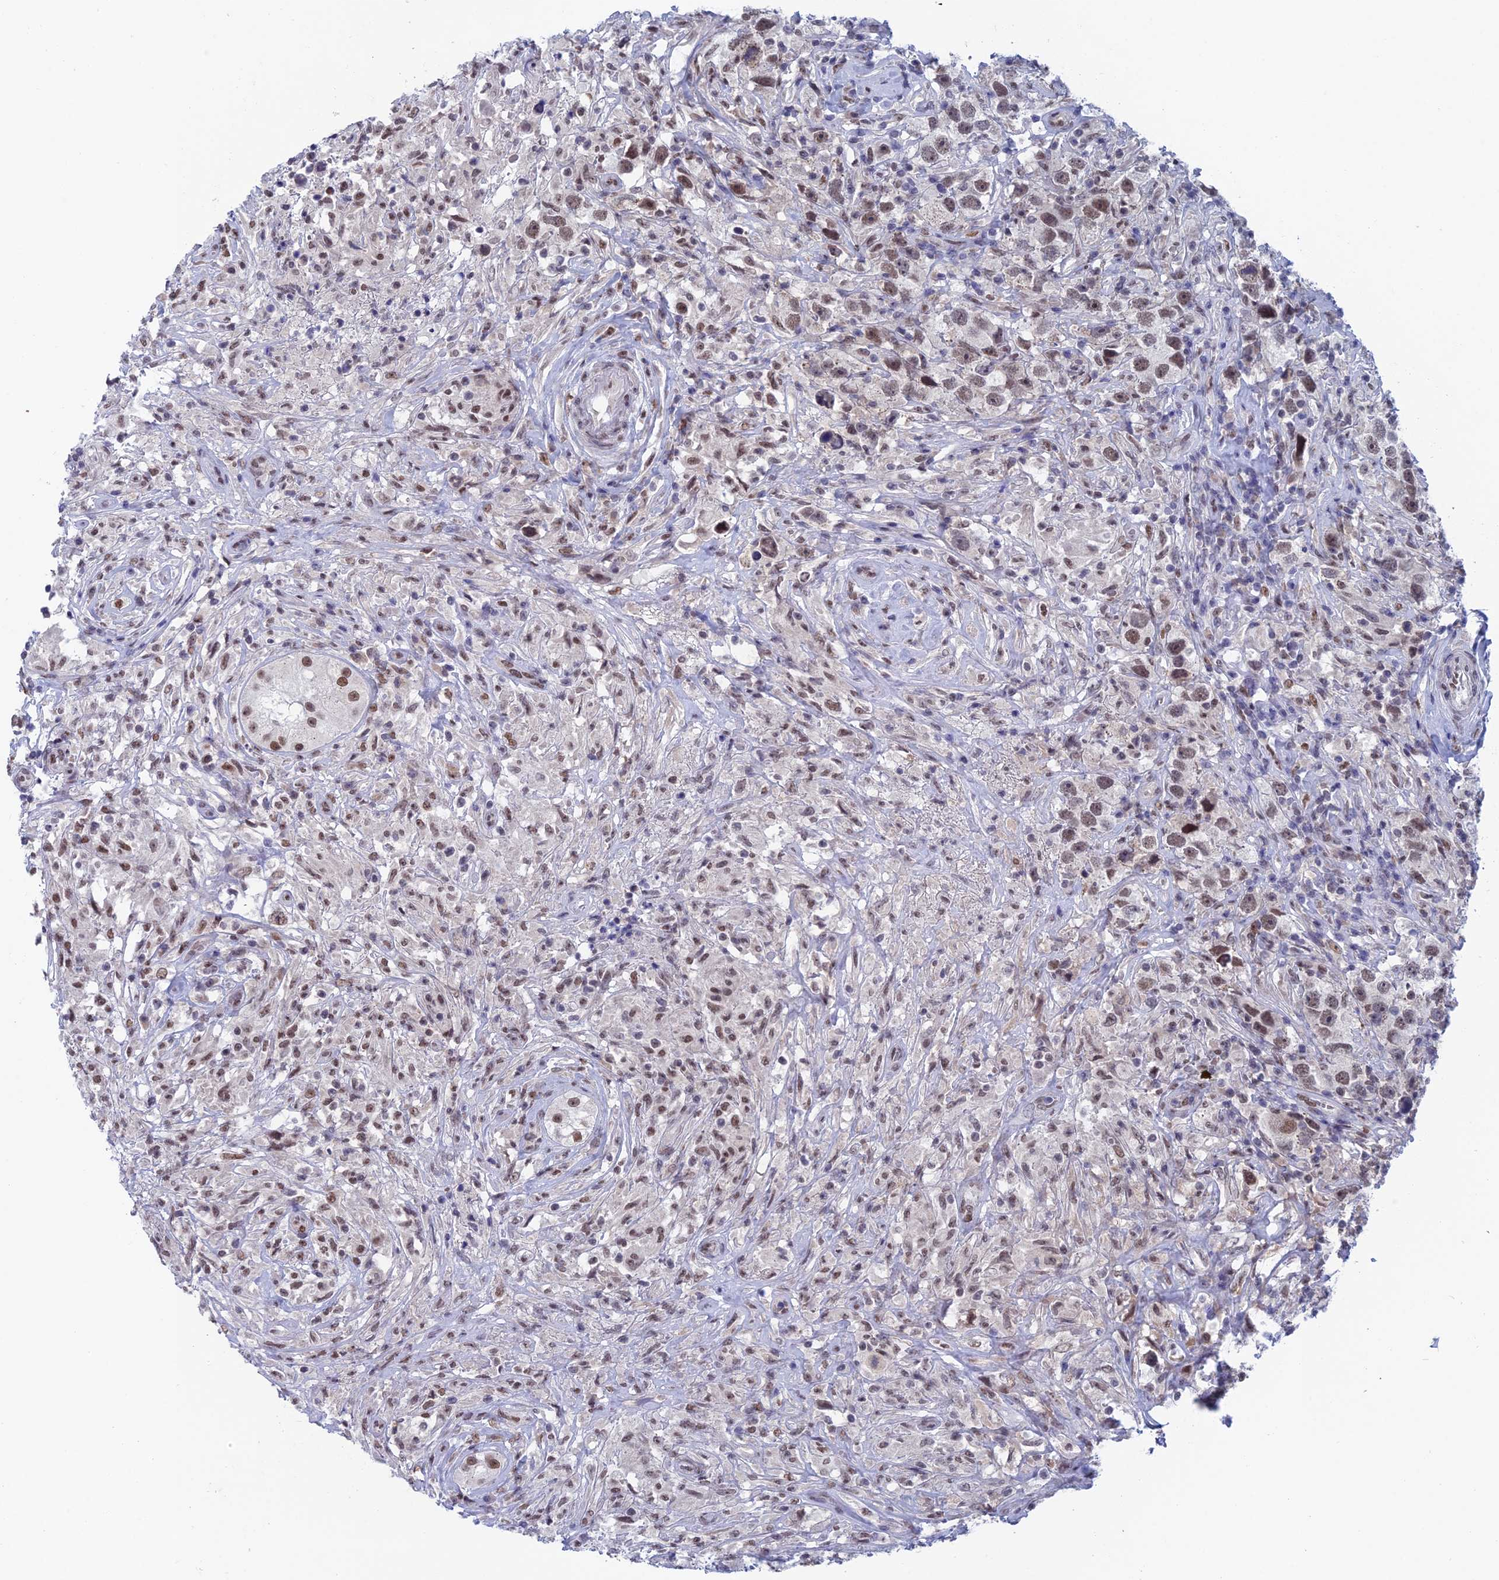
{"staining": {"intensity": "moderate", "quantity": ">75%", "location": "nuclear"}, "tissue": "testis cancer", "cell_type": "Tumor cells", "image_type": "cancer", "snomed": [{"axis": "morphology", "description": "Seminoma, NOS"}, {"axis": "topography", "description": "Testis"}], "caption": "Immunohistochemical staining of seminoma (testis) displays medium levels of moderate nuclear expression in about >75% of tumor cells.", "gene": "NABP2", "patient": {"sex": "male", "age": 49}}